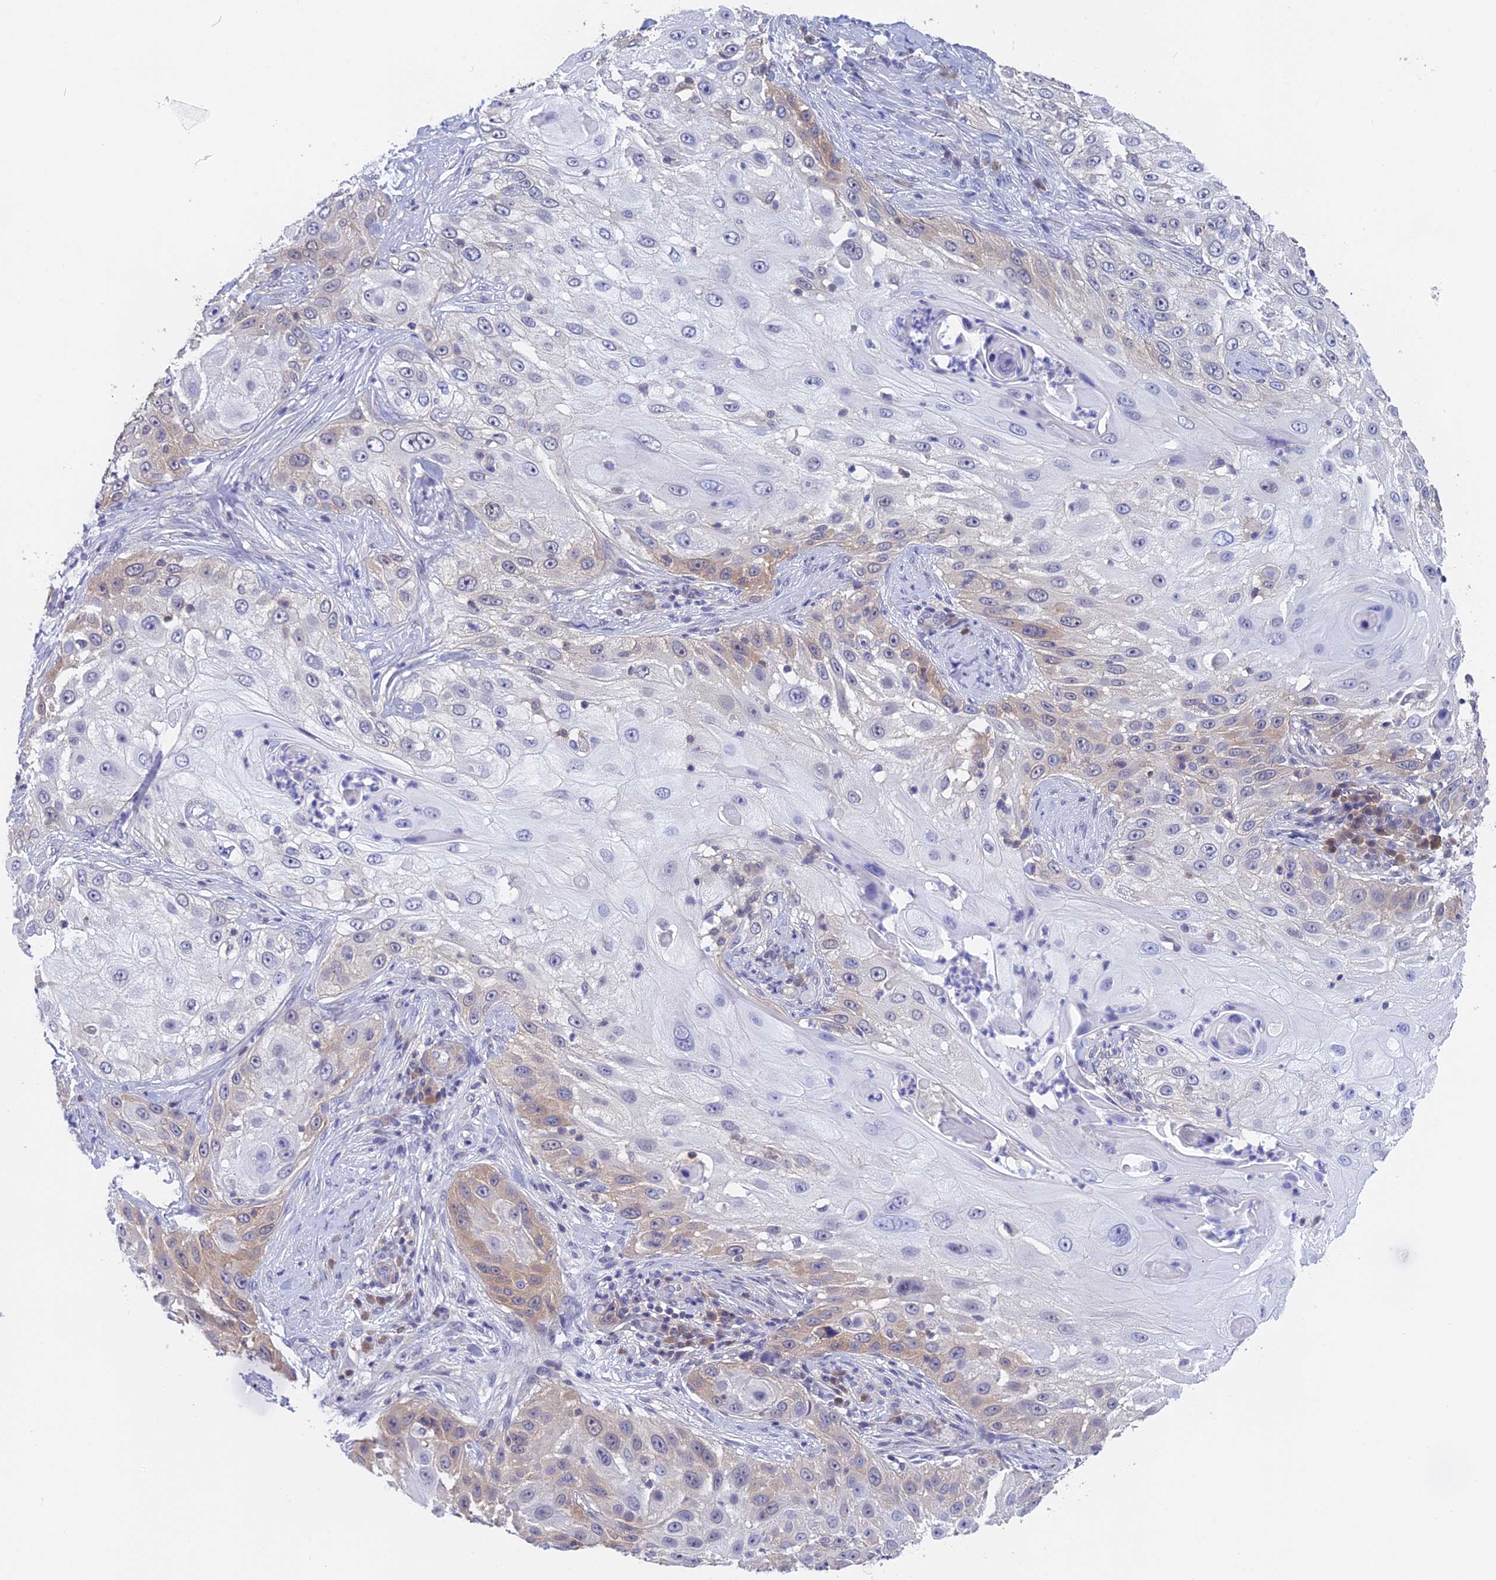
{"staining": {"intensity": "weak", "quantity": "<25%", "location": "cytoplasmic/membranous"}, "tissue": "skin cancer", "cell_type": "Tumor cells", "image_type": "cancer", "snomed": [{"axis": "morphology", "description": "Squamous cell carcinoma, NOS"}, {"axis": "topography", "description": "Skin"}], "caption": "Immunohistochemical staining of human squamous cell carcinoma (skin) shows no significant expression in tumor cells. (DAB IHC with hematoxylin counter stain).", "gene": "STUB1", "patient": {"sex": "female", "age": 44}}